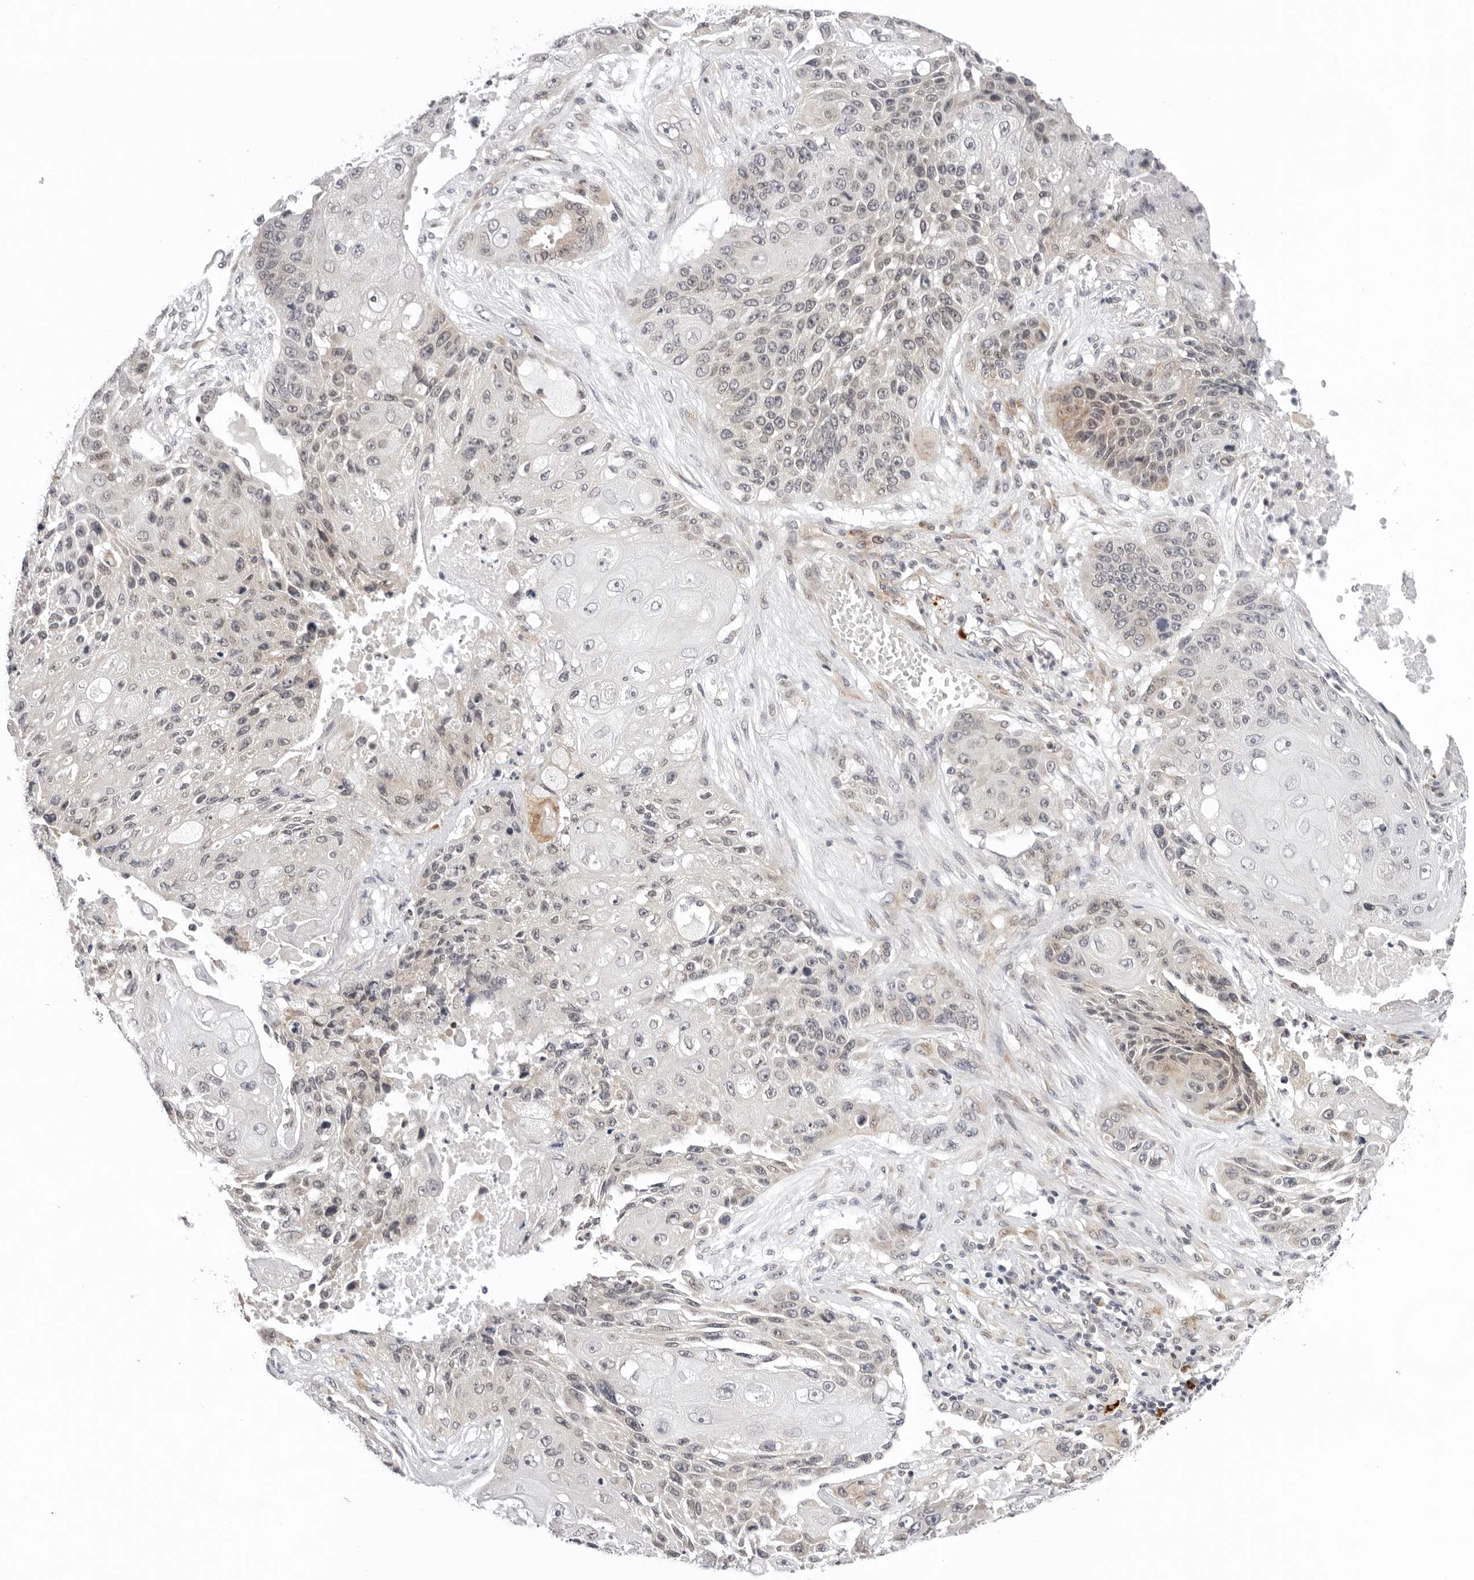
{"staining": {"intensity": "weak", "quantity": "<25%", "location": "cytoplasmic/membranous"}, "tissue": "lung cancer", "cell_type": "Tumor cells", "image_type": "cancer", "snomed": [{"axis": "morphology", "description": "Squamous cell carcinoma, NOS"}, {"axis": "topography", "description": "Lung"}], "caption": "A high-resolution photomicrograph shows immunohistochemistry staining of lung squamous cell carcinoma, which displays no significant positivity in tumor cells. (Immunohistochemistry, brightfield microscopy, high magnification).", "gene": "IL17RA", "patient": {"sex": "male", "age": 61}}